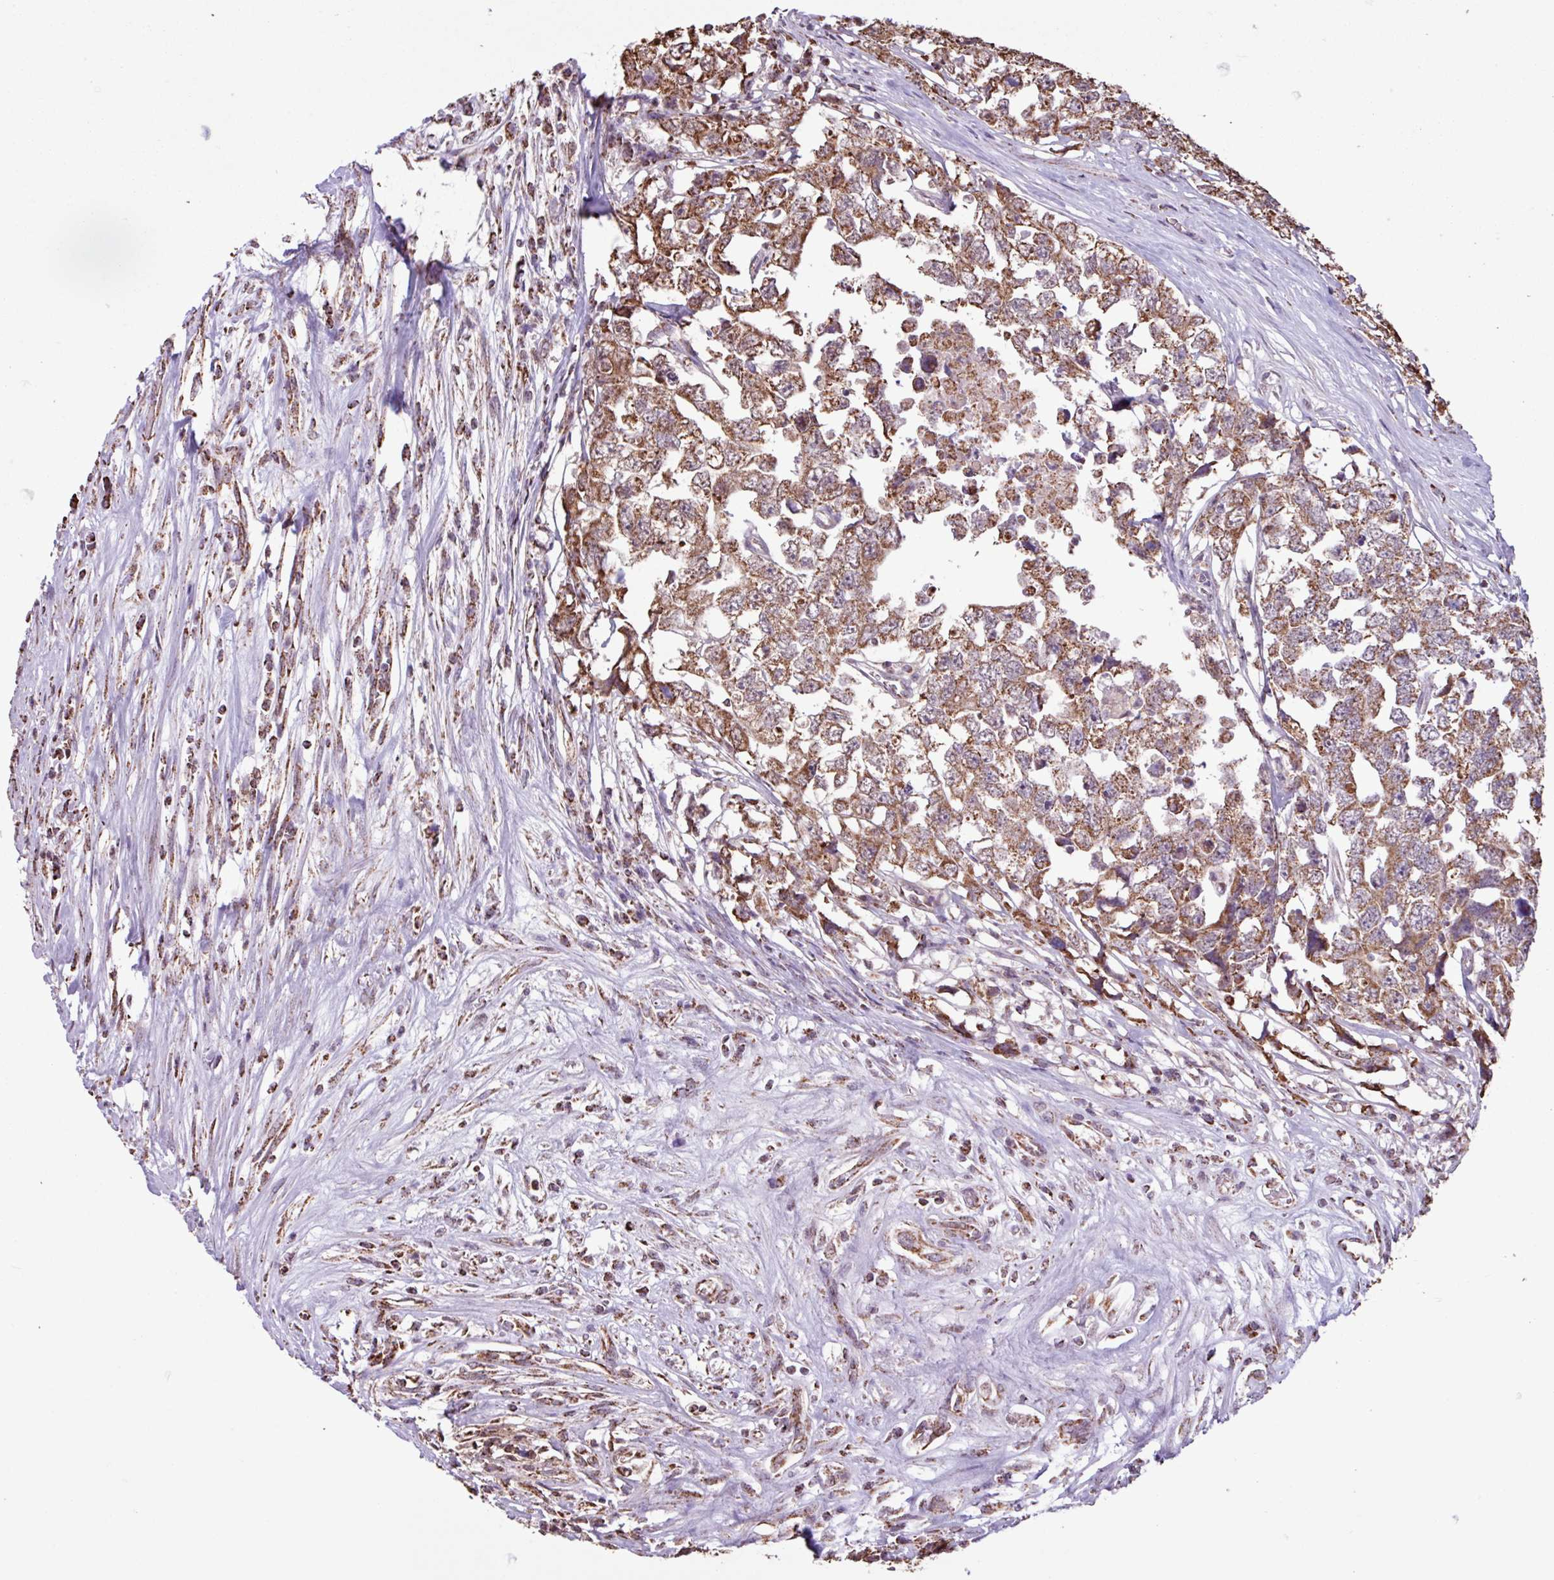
{"staining": {"intensity": "moderate", "quantity": ">75%", "location": "cytoplasmic/membranous"}, "tissue": "testis cancer", "cell_type": "Tumor cells", "image_type": "cancer", "snomed": [{"axis": "morphology", "description": "Carcinoma, Embryonal, NOS"}, {"axis": "topography", "description": "Testis"}], "caption": "Protein expression analysis of testis embryonal carcinoma reveals moderate cytoplasmic/membranous staining in about >75% of tumor cells. Nuclei are stained in blue.", "gene": "ALG8", "patient": {"sex": "male", "age": 22}}